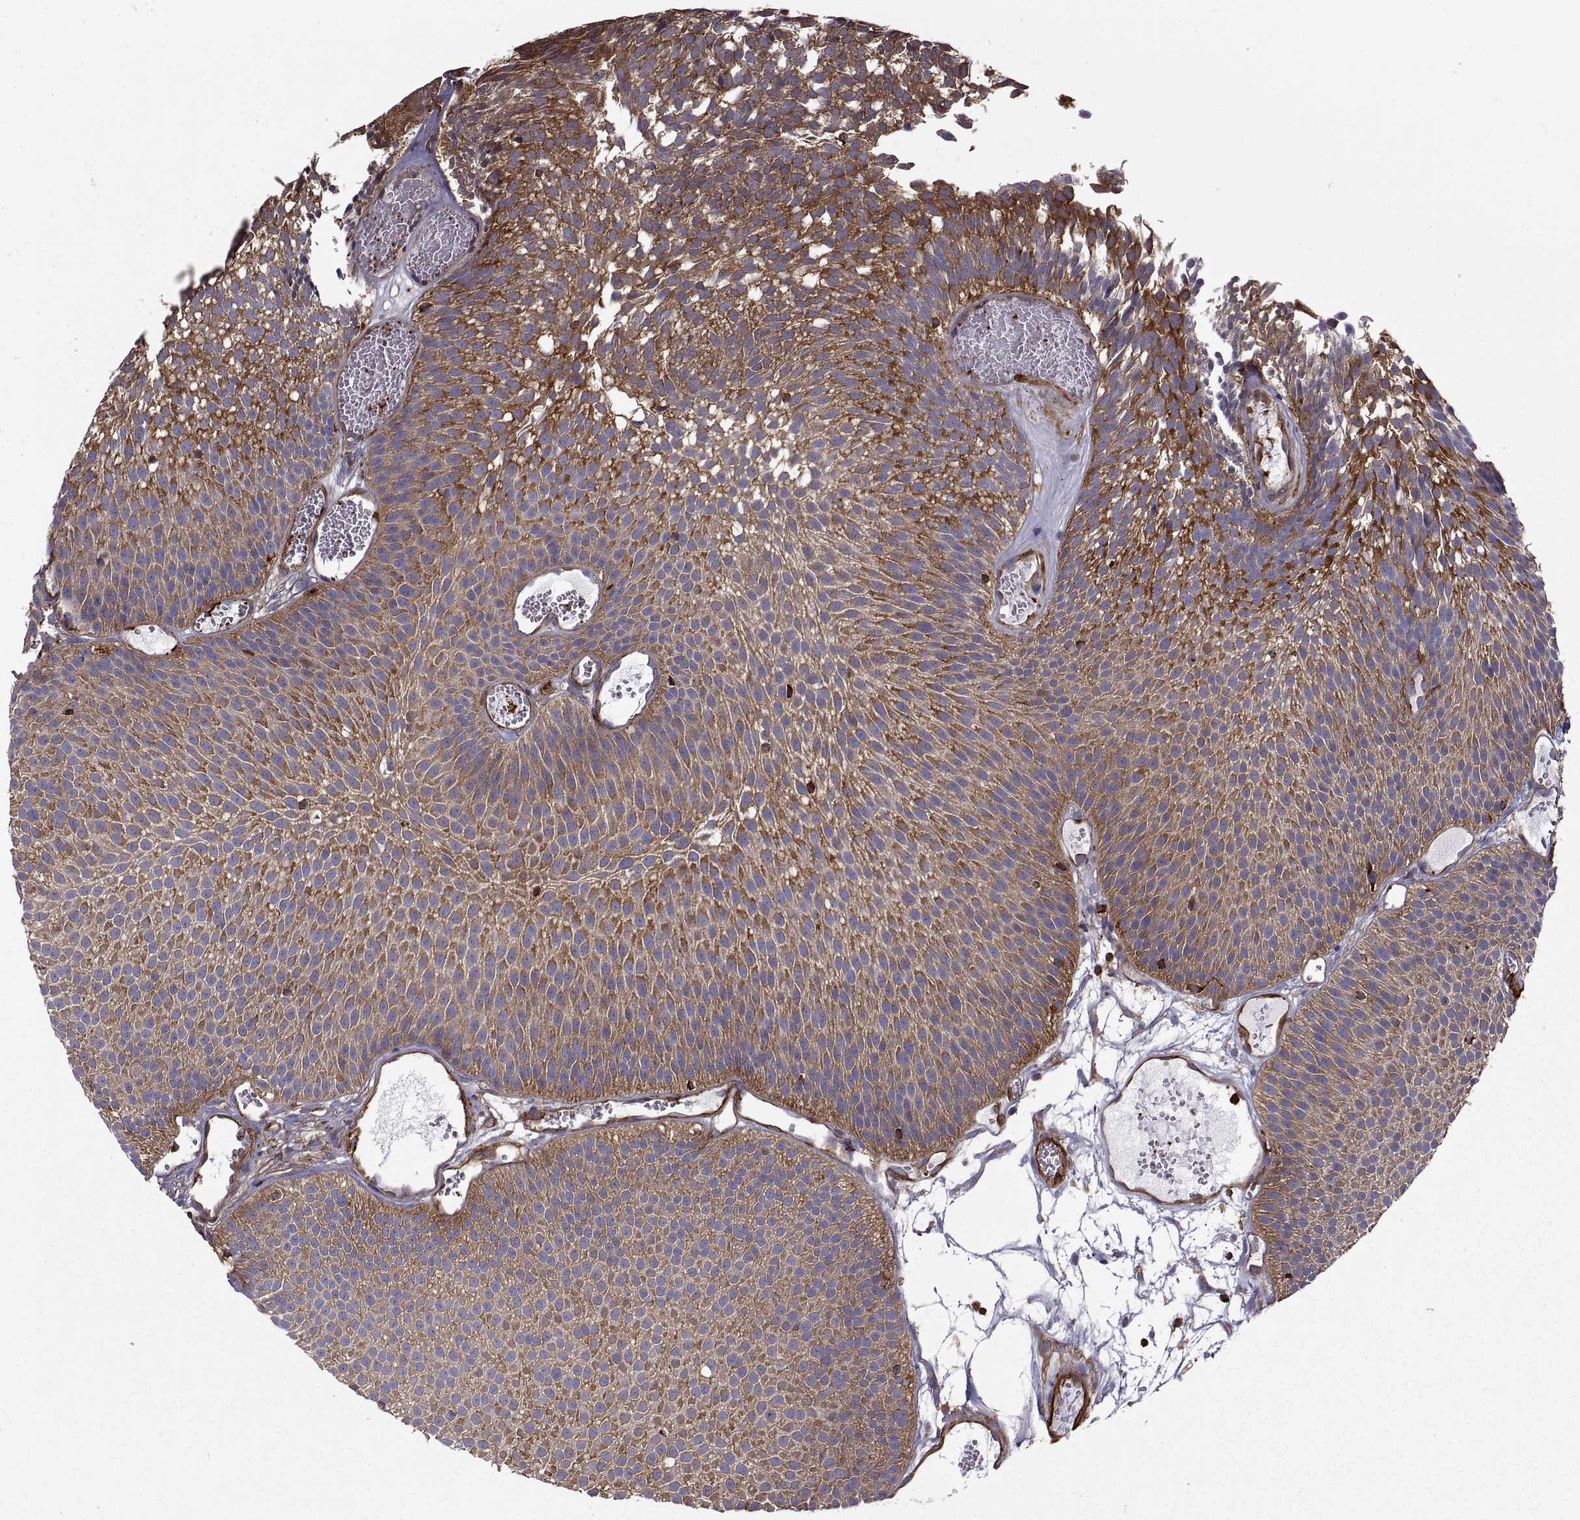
{"staining": {"intensity": "strong", "quantity": "25%-75%", "location": "cytoplasmic/membranous"}, "tissue": "urothelial cancer", "cell_type": "Tumor cells", "image_type": "cancer", "snomed": [{"axis": "morphology", "description": "Urothelial carcinoma, Low grade"}, {"axis": "topography", "description": "Urinary bladder"}], "caption": "Protein analysis of low-grade urothelial carcinoma tissue demonstrates strong cytoplasmic/membranous expression in about 25%-75% of tumor cells.", "gene": "MYH9", "patient": {"sex": "male", "age": 52}}